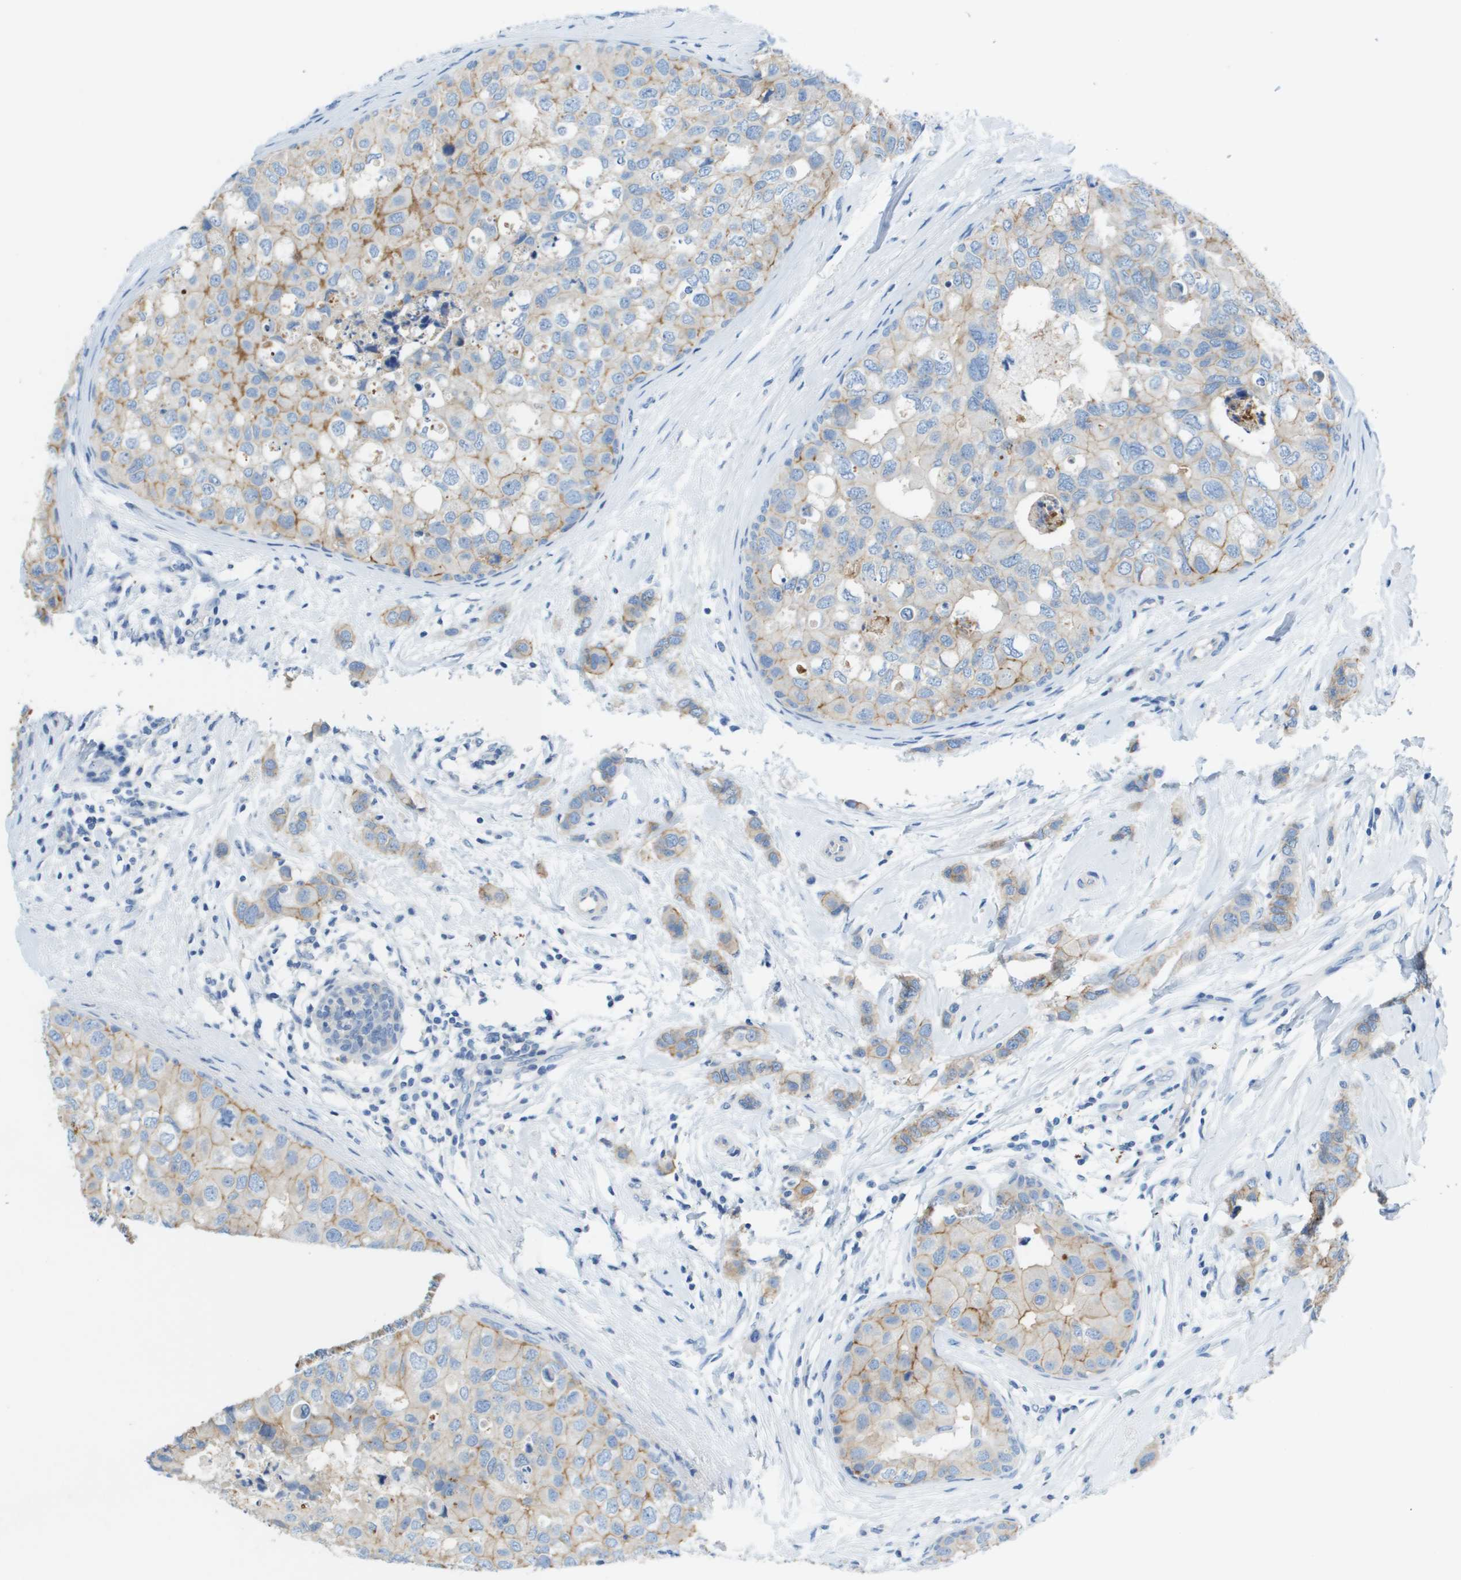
{"staining": {"intensity": "weak", "quantity": "<25%", "location": "cytoplasmic/membranous"}, "tissue": "breast cancer", "cell_type": "Tumor cells", "image_type": "cancer", "snomed": [{"axis": "morphology", "description": "Duct carcinoma"}, {"axis": "topography", "description": "Breast"}], "caption": "Tumor cells are negative for brown protein staining in breast cancer (intraductal carcinoma).", "gene": "CD46", "patient": {"sex": "female", "age": 50}}